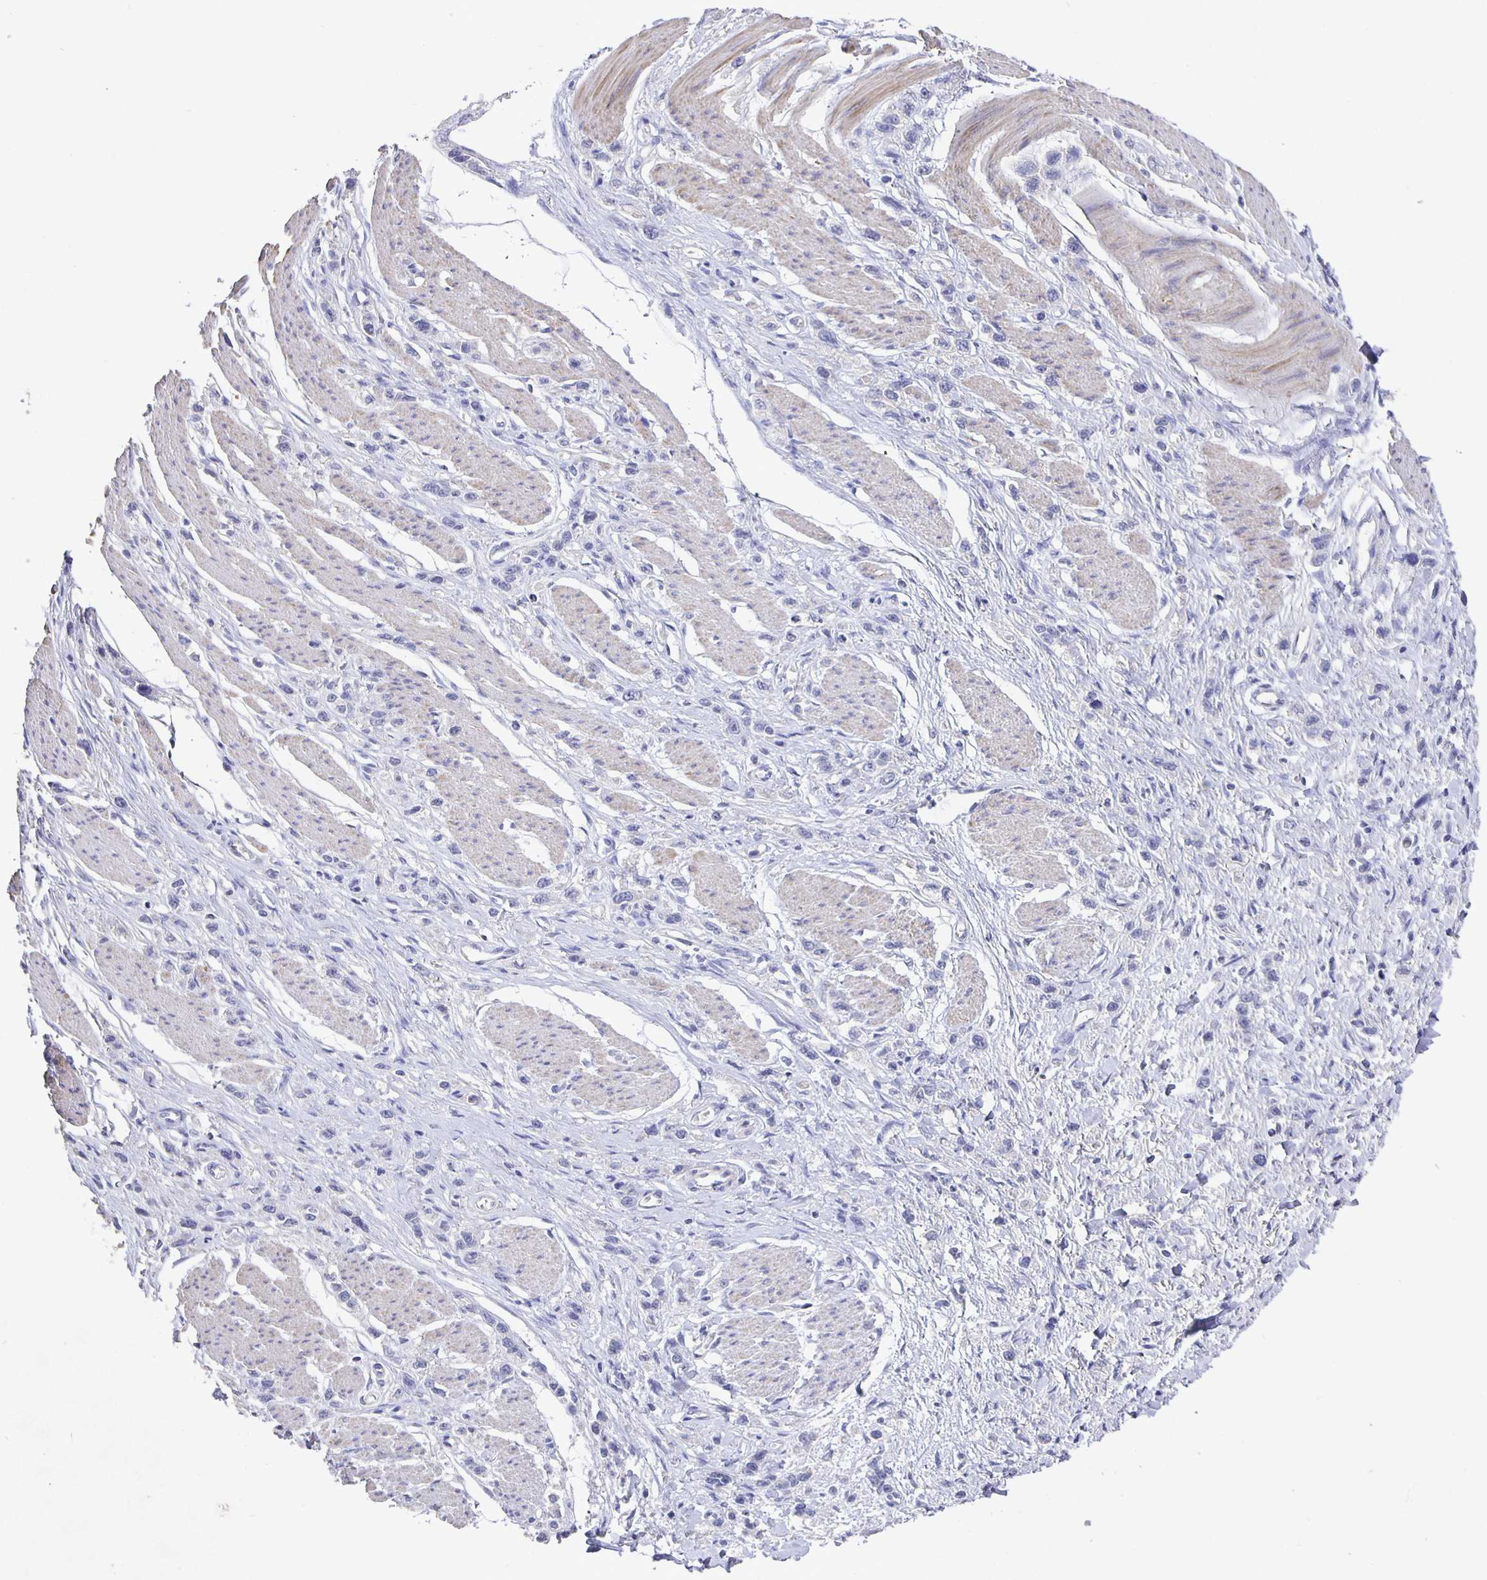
{"staining": {"intensity": "negative", "quantity": "none", "location": "none"}, "tissue": "stomach cancer", "cell_type": "Tumor cells", "image_type": "cancer", "snomed": [{"axis": "morphology", "description": "Adenocarcinoma, NOS"}, {"axis": "topography", "description": "Stomach"}], "caption": "Tumor cells are negative for protein expression in human adenocarcinoma (stomach). The staining was performed using DAB (3,3'-diaminobenzidine) to visualize the protein expression in brown, while the nuclei were stained in blue with hematoxylin (Magnification: 20x).", "gene": "CFAP74", "patient": {"sex": "female", "age": 65}}